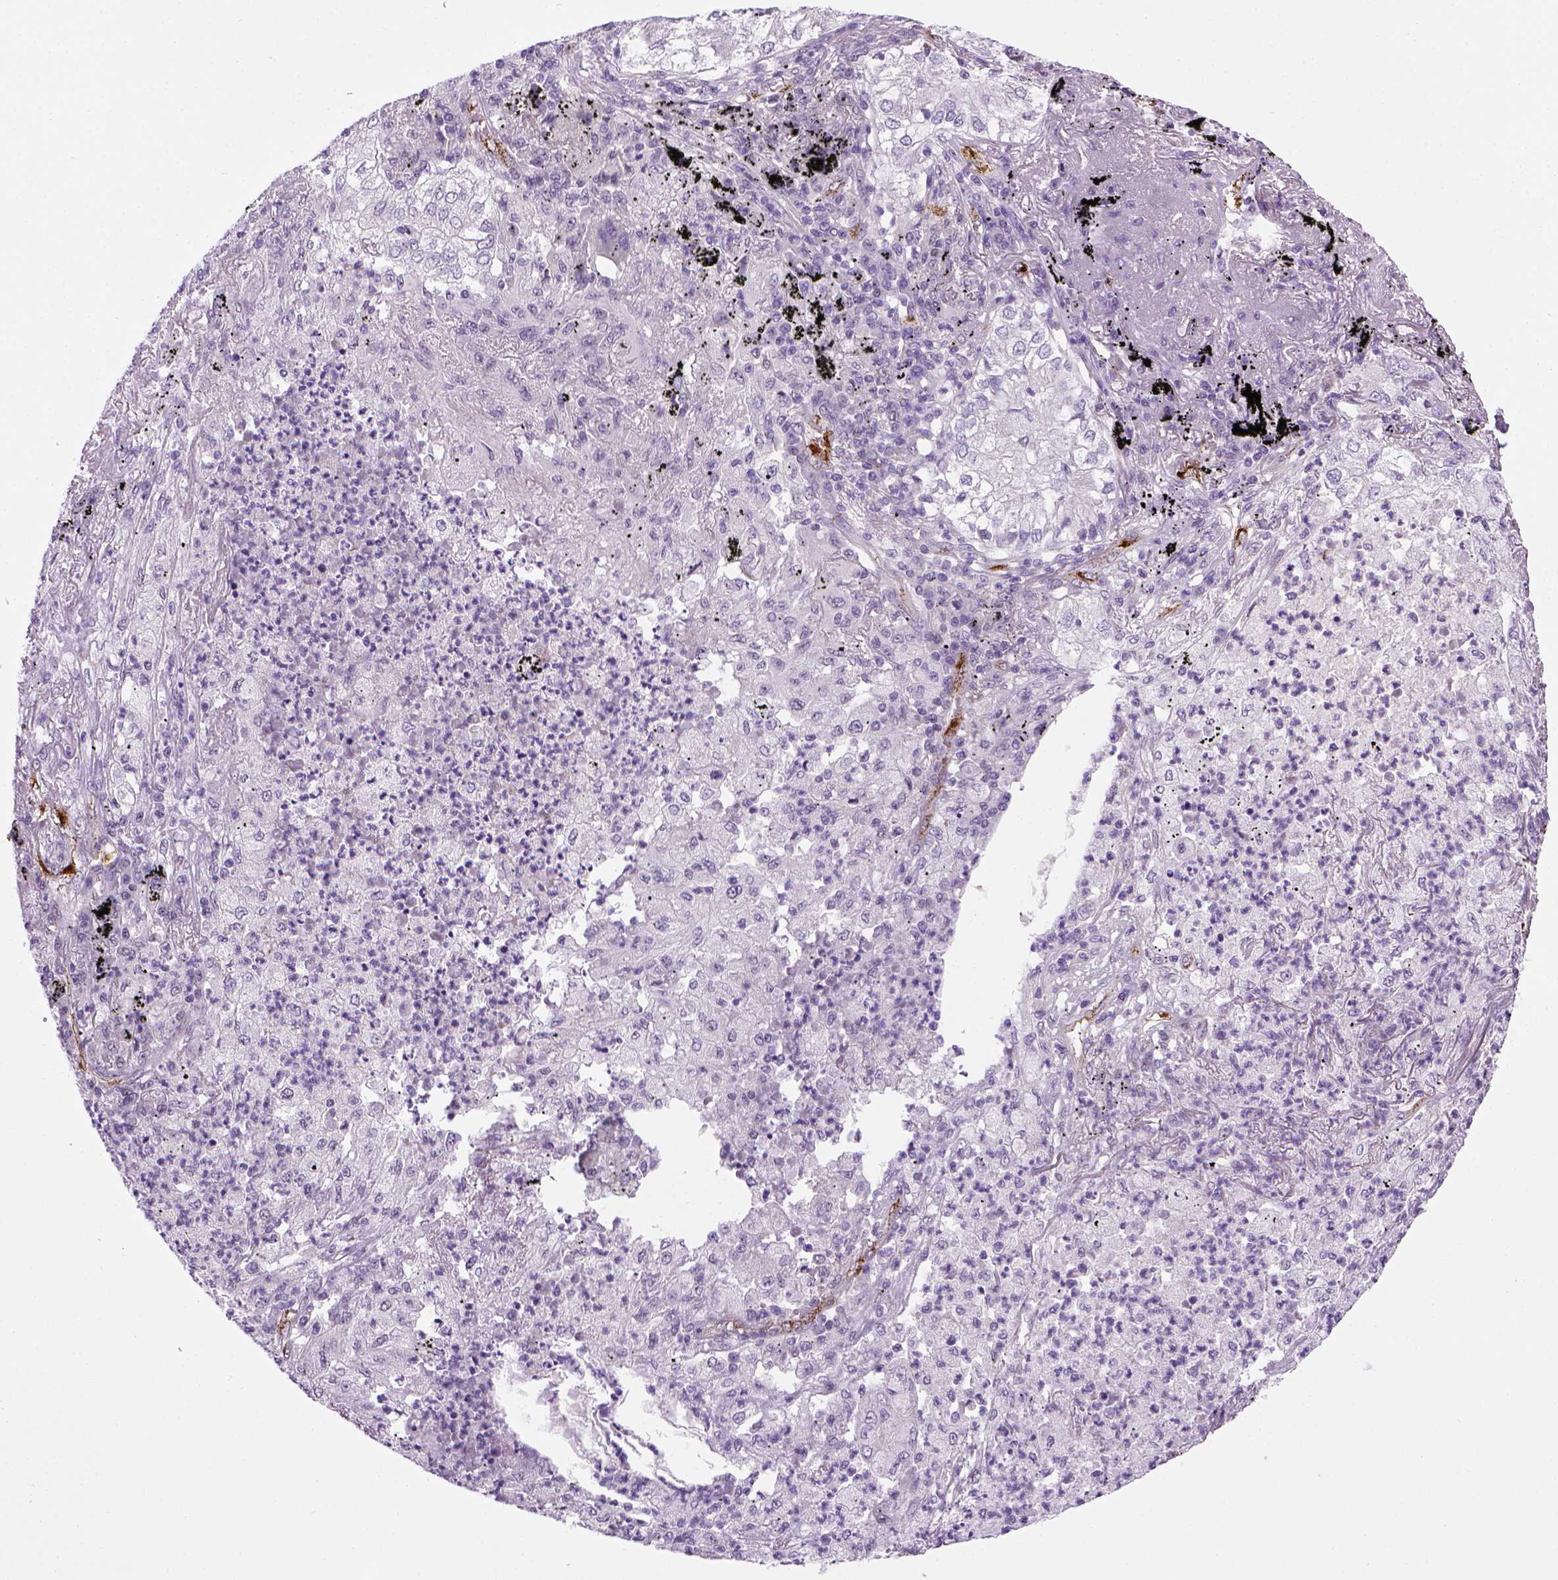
{"staining": {"intensity": "negative", "quantity": "none", "location": "none"}, "tissue": "lung cancer", "cell_type": "Tumor cells", "image_type": "cancer", "snomed": [{"axis": "morphology", "description": "Adenocarcinoma, NOS"}, {"axis": "topography", "description": "Lung"}], "caption": "Tumor cells show no significant protein staining in adenocarcinoma (lung). The staining is performed using DAB brown chromogen with nuclei counter-stained in using hematoxylin.", "gene": "VWF", "patient": {"sex": "female", "age": 73}}